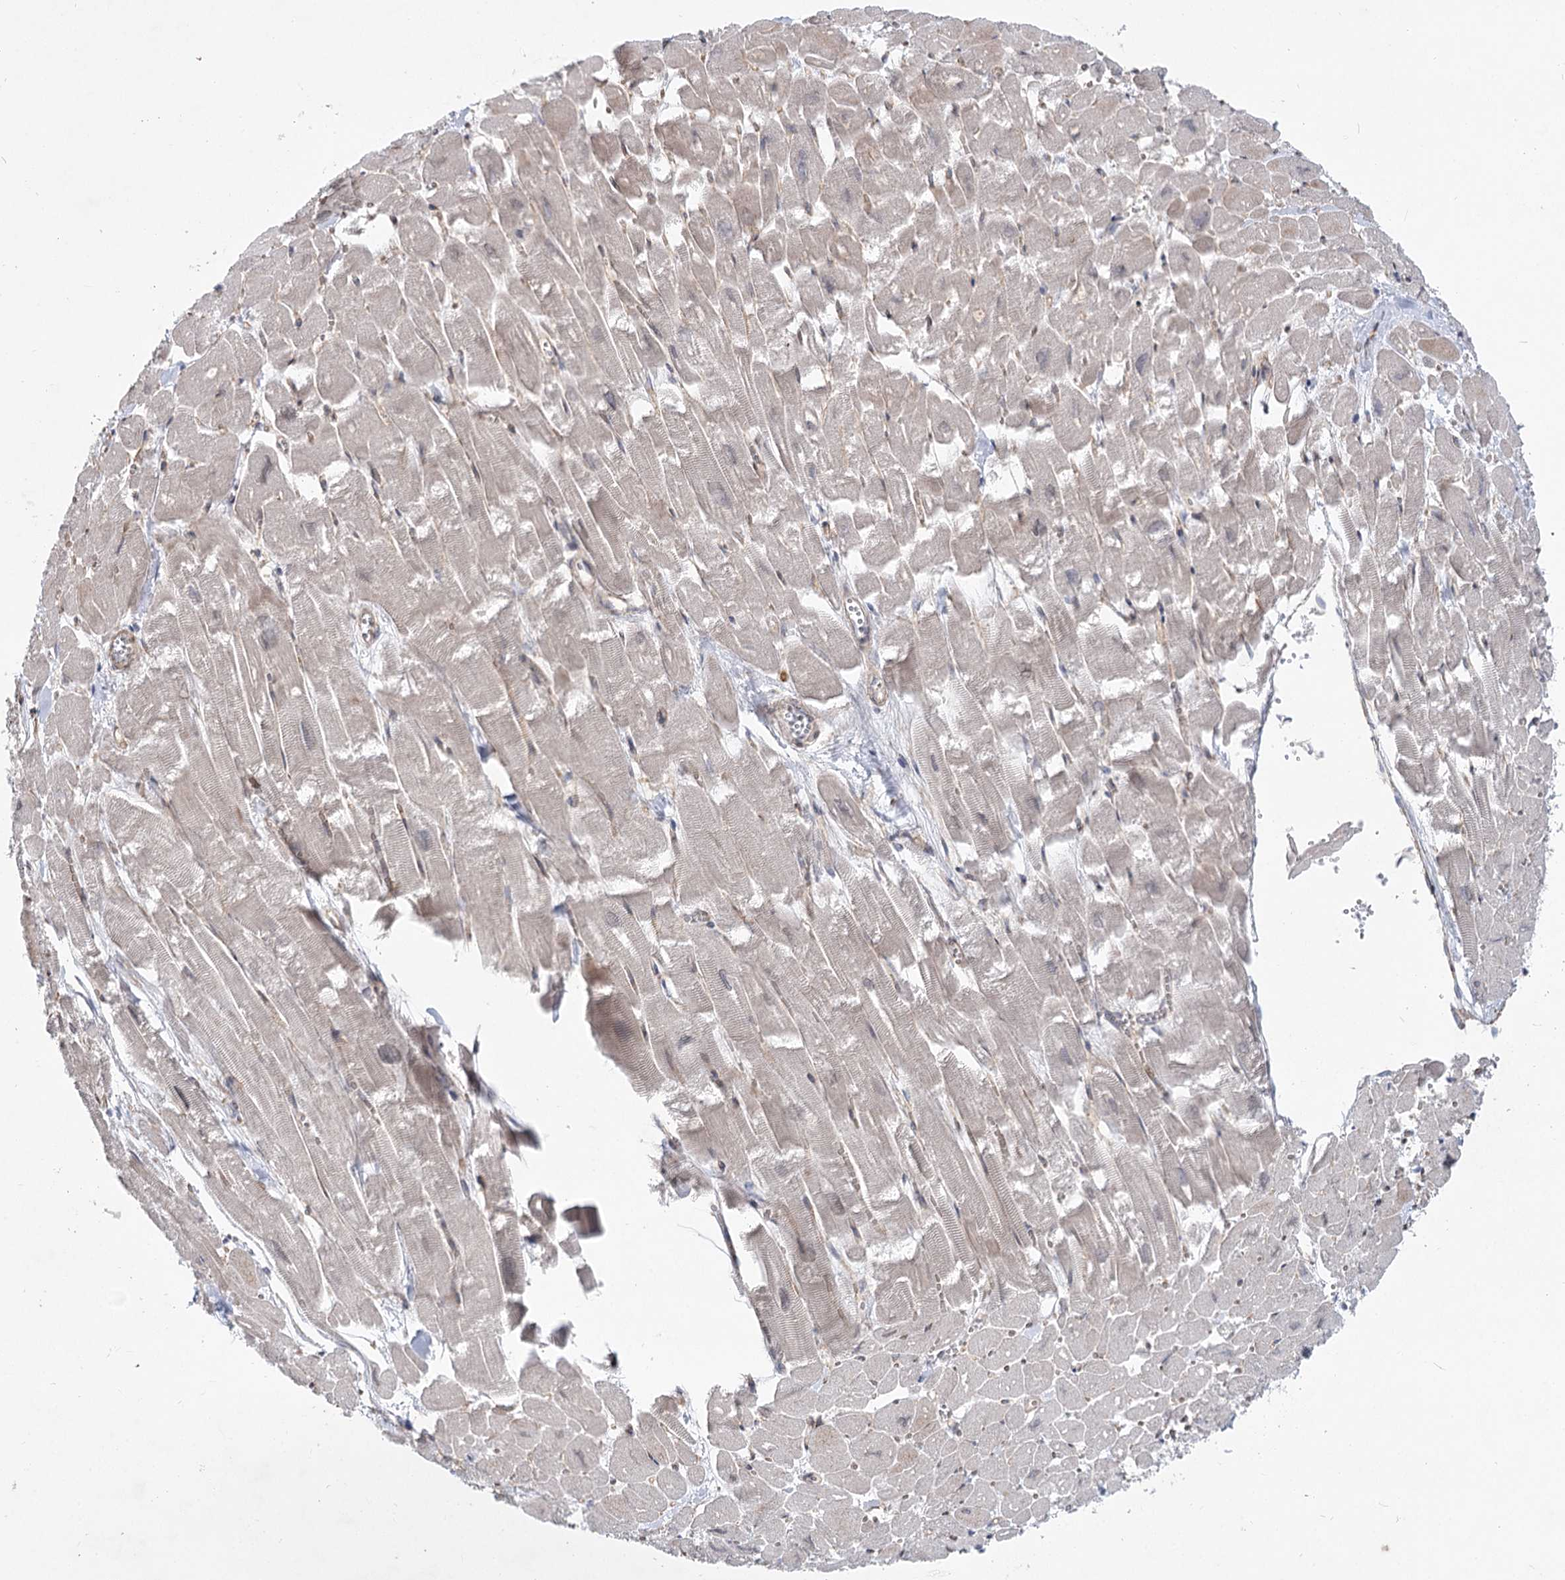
{"staining": {"intensity": "moderate", "quantity": "<25%", "location": "cytoplasmic/membranous"}, "tissue": "heart muscle", "cell_type": "Cardiomyocytes", "image_type": "normal", "snomed": [{"axis": "morphology", "description": "Normal tissue, NOS"}, {"axis": "topography", "description": "Heart"}], "caption": "High-power microscopy captured an immunohistochemistry histopathology image of normal heart muscle, revealing moderate cytoplasmic/membranous expression in about <25% of cardiomyocytes. (Stains: DAB (3,3'-diaminobenzidine) in brown, nuclei in blue, Microscopy: brightfield microscopy at high magnification).", "gene": "SH3BP5L", "patient": {"sex": "male", "age": 54}}